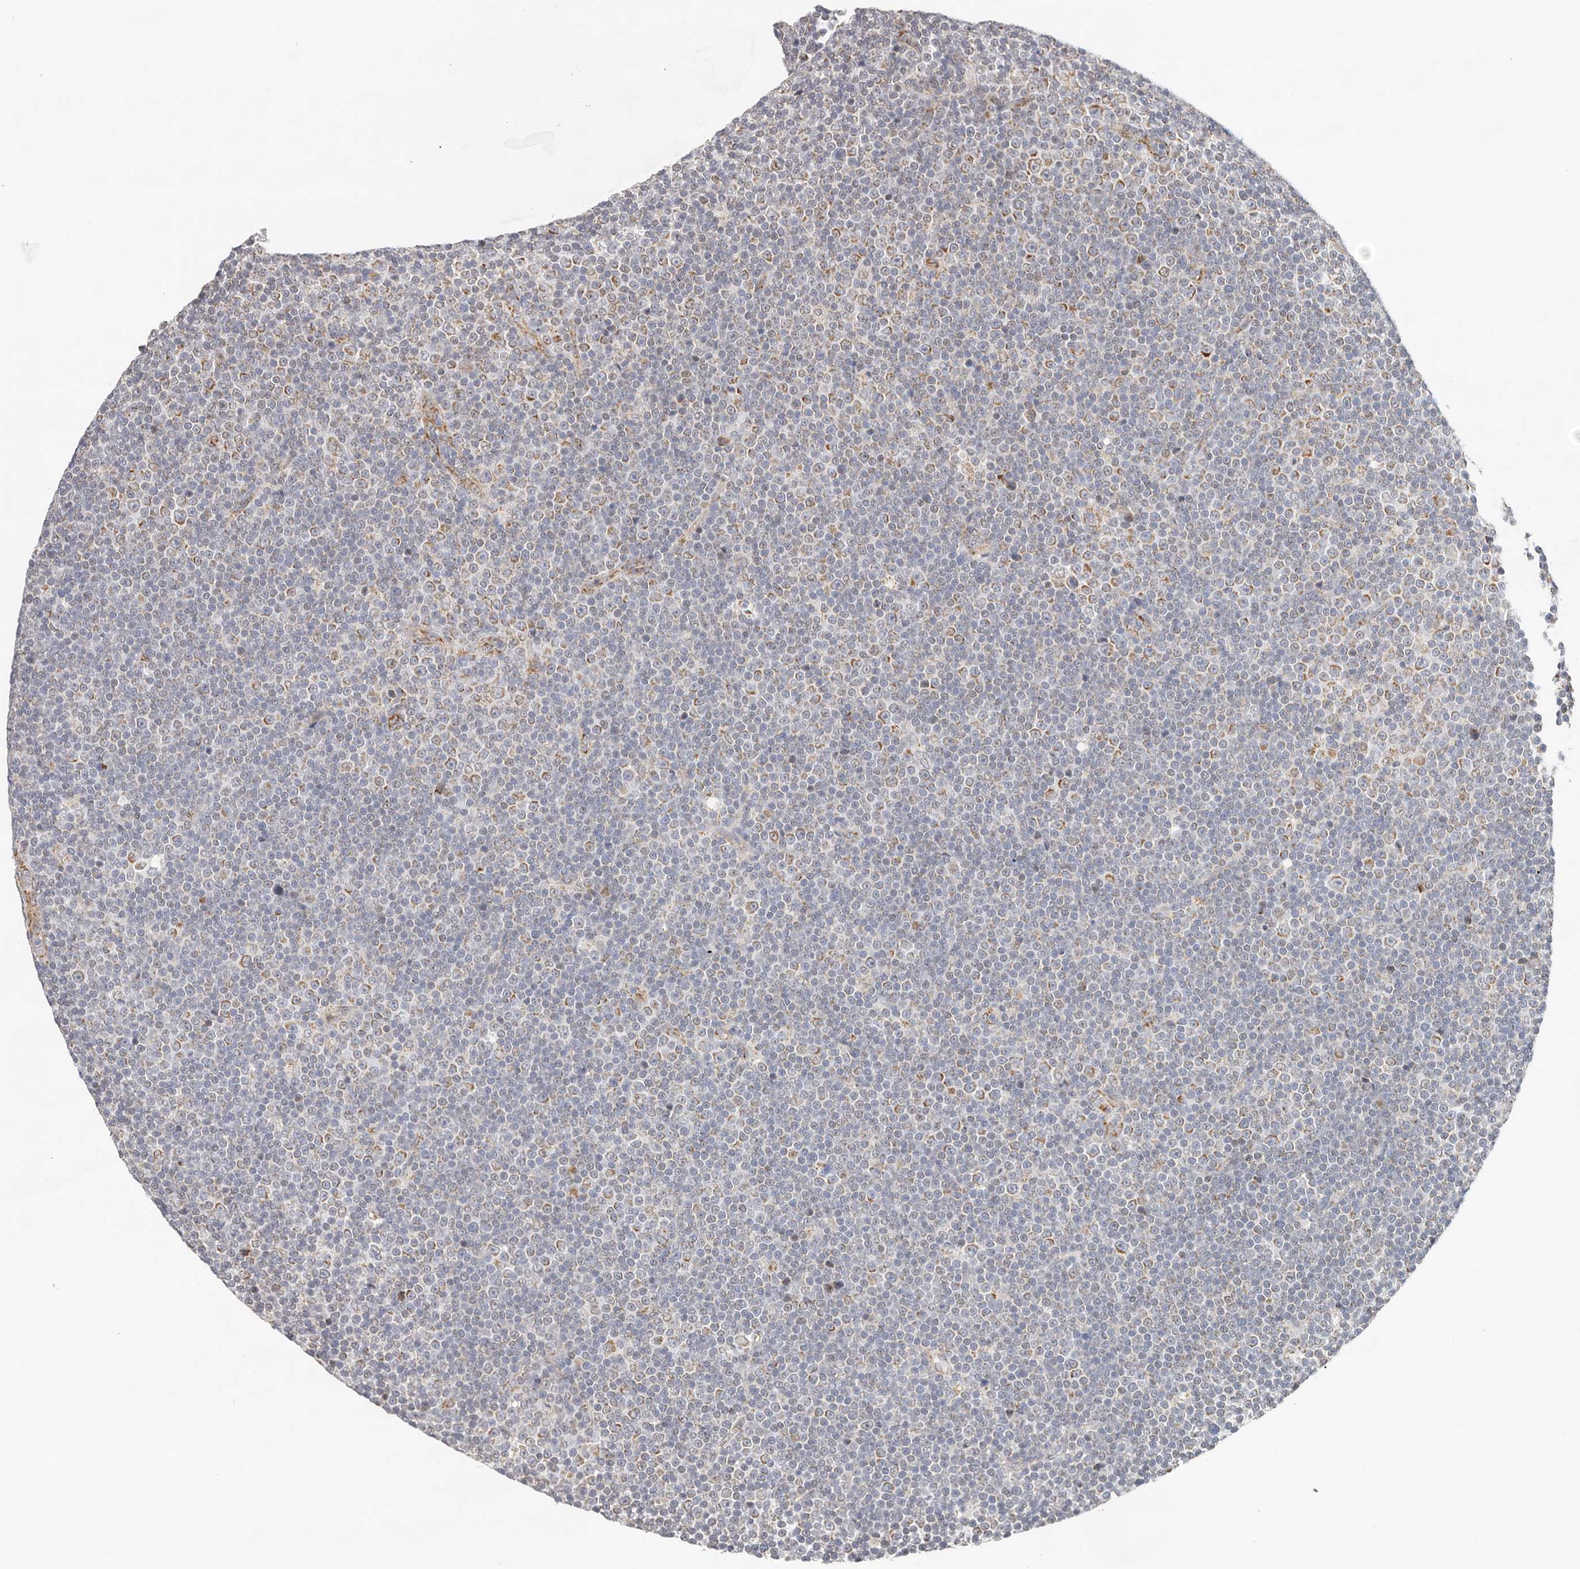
{"staining": {"intensity": "moderate", "quantity": "25%-75%", "location": "cytoplasmic/membranous"}, "tissue": "lymphoma", "cell_type": "Tumor cells", "image_type": "cancer", "snomed": [{"axis": "morphology", "description": "Malignant lymphoma, non-Hodgkin's type, Low grade"}, {"axis": "topography", "description": "Lymph node"}], "caption": "About 25%-75% of tumor cells in low-grade malignant lymphoma, non-Hodgkin's type demonstrate moderate cytoplasmic/membranous protein positivity as visualized by brown immunohistochemical staining.", "gene": "AFDN", "patient": {"sex": "female", "age": 67}}